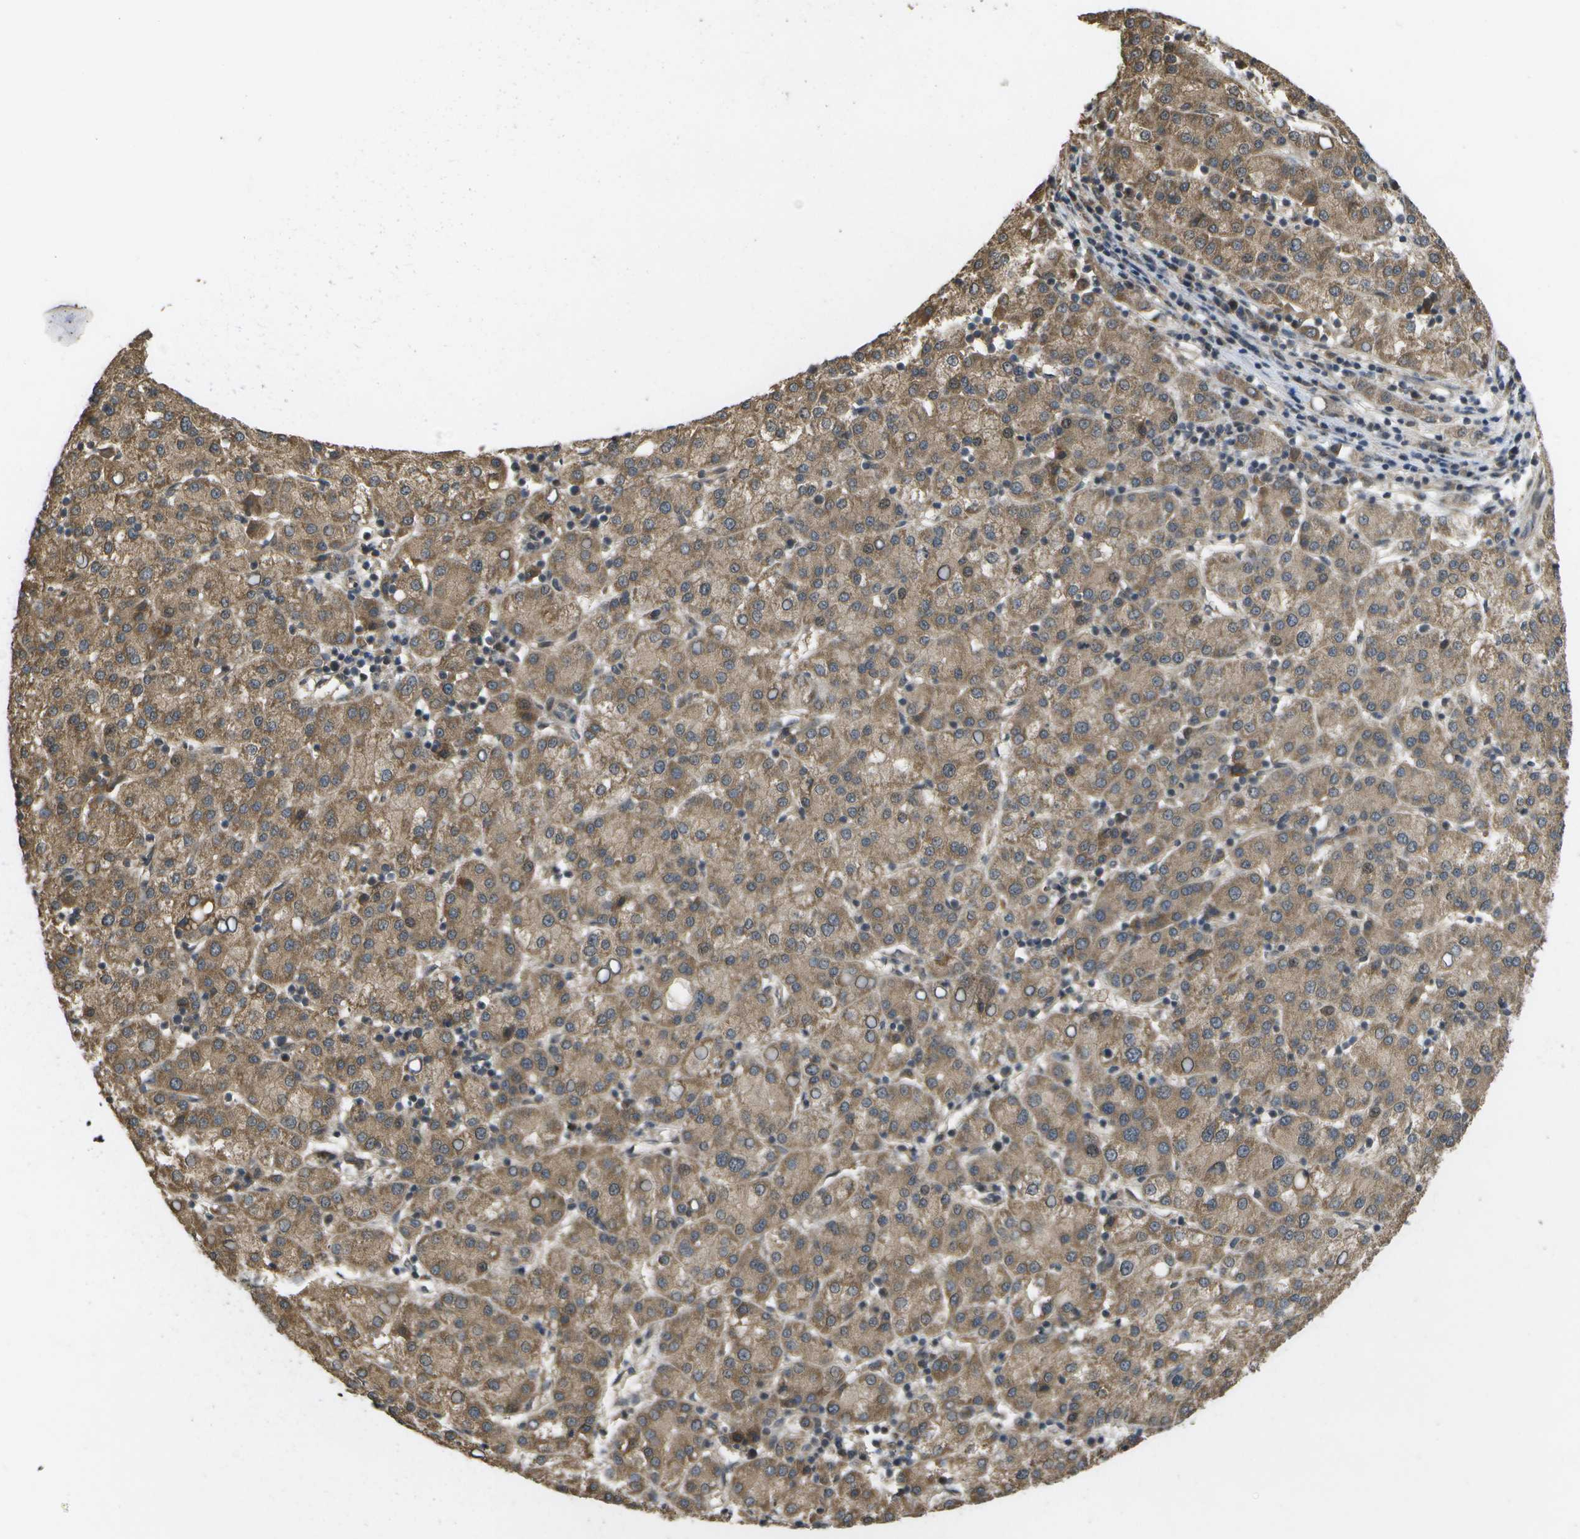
{"staining": {"intensity": "moderate", "quantity": ">75%", "location": "cytoplasmic/membranous"}, "tissue": "liver cancer", "cell_type": "Tumor cells", "image_type": "cancer", "snomed": [{"axis": "morphology", "description": "Carcinoma, Hepatocellular, NOS"}, {"axis": "topography", "description": "Liver"}], "caption": "The histopathology image demonstrates a brown stain indicating the presence of a protein in the cytoplasmic/membranous of tumor cells in liver cancer (hepatocellular carcinoma). (DAB IHC with brightfield microscopy, high magnification).", "gene": "ALAS1", "patient": {"sex": "female", "age": 58}}